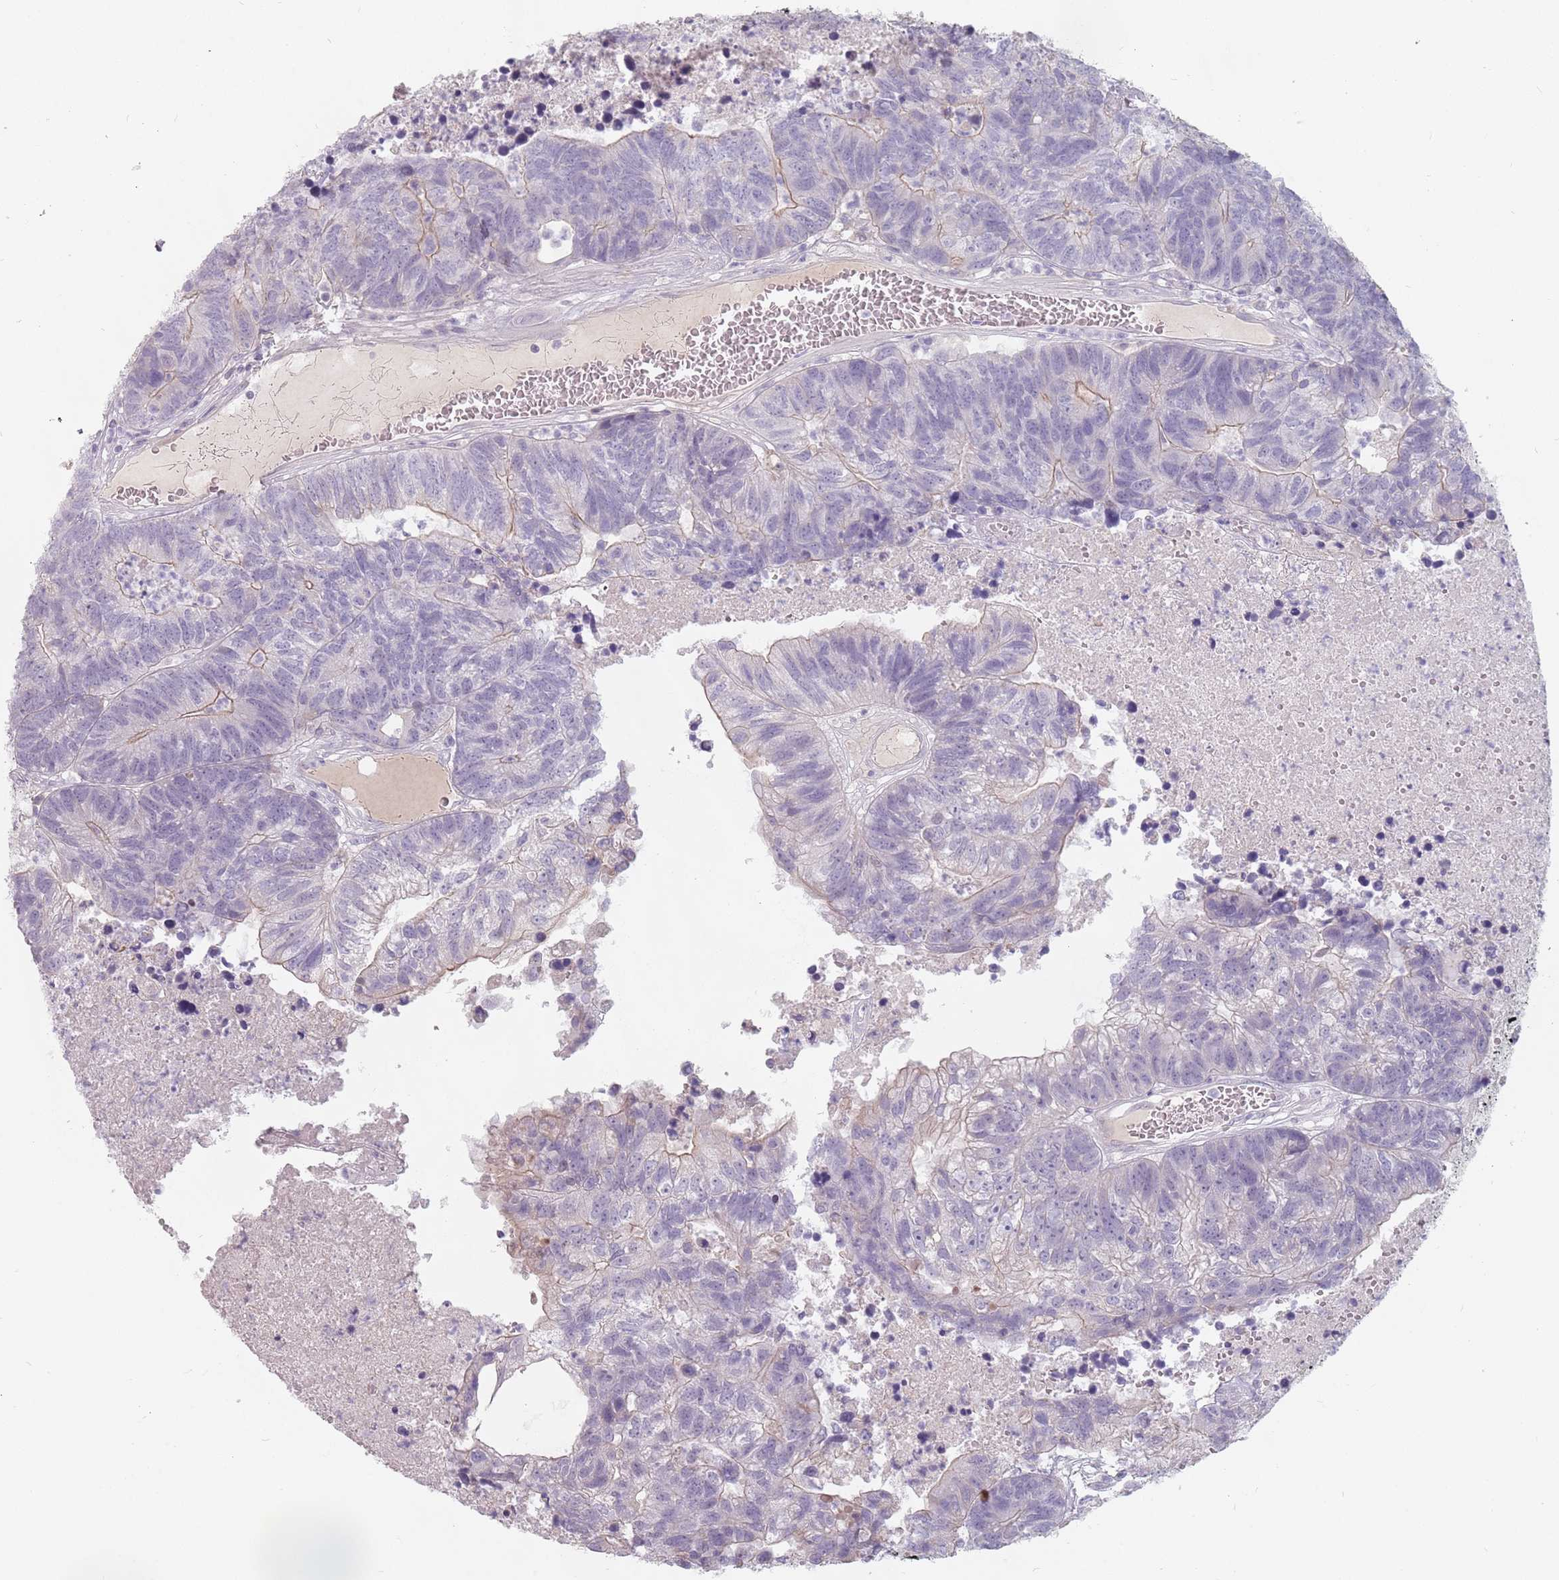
{"staining": {"intensity": "weak", "quantity": "25%-75%", "location": "cytoplasmic/membranous"}, "tissue": "colorectal cancer", "cell_type": "Tumor cells", "image_type": "cancer", "snomed": [{"axis": "morphology", "description": "Adenocarcinoma, NOS"}, {"axis": "topography", "description": "Colon"}], "caption": "The histopathology image reveals staining of adenocarcinoma (colorectal), revealing weak cytoplasmic/membranous protein positivity (brown color) within tumor cells.", "gene": "CEP19", "patient": {"sex": "female", "age": 48}}